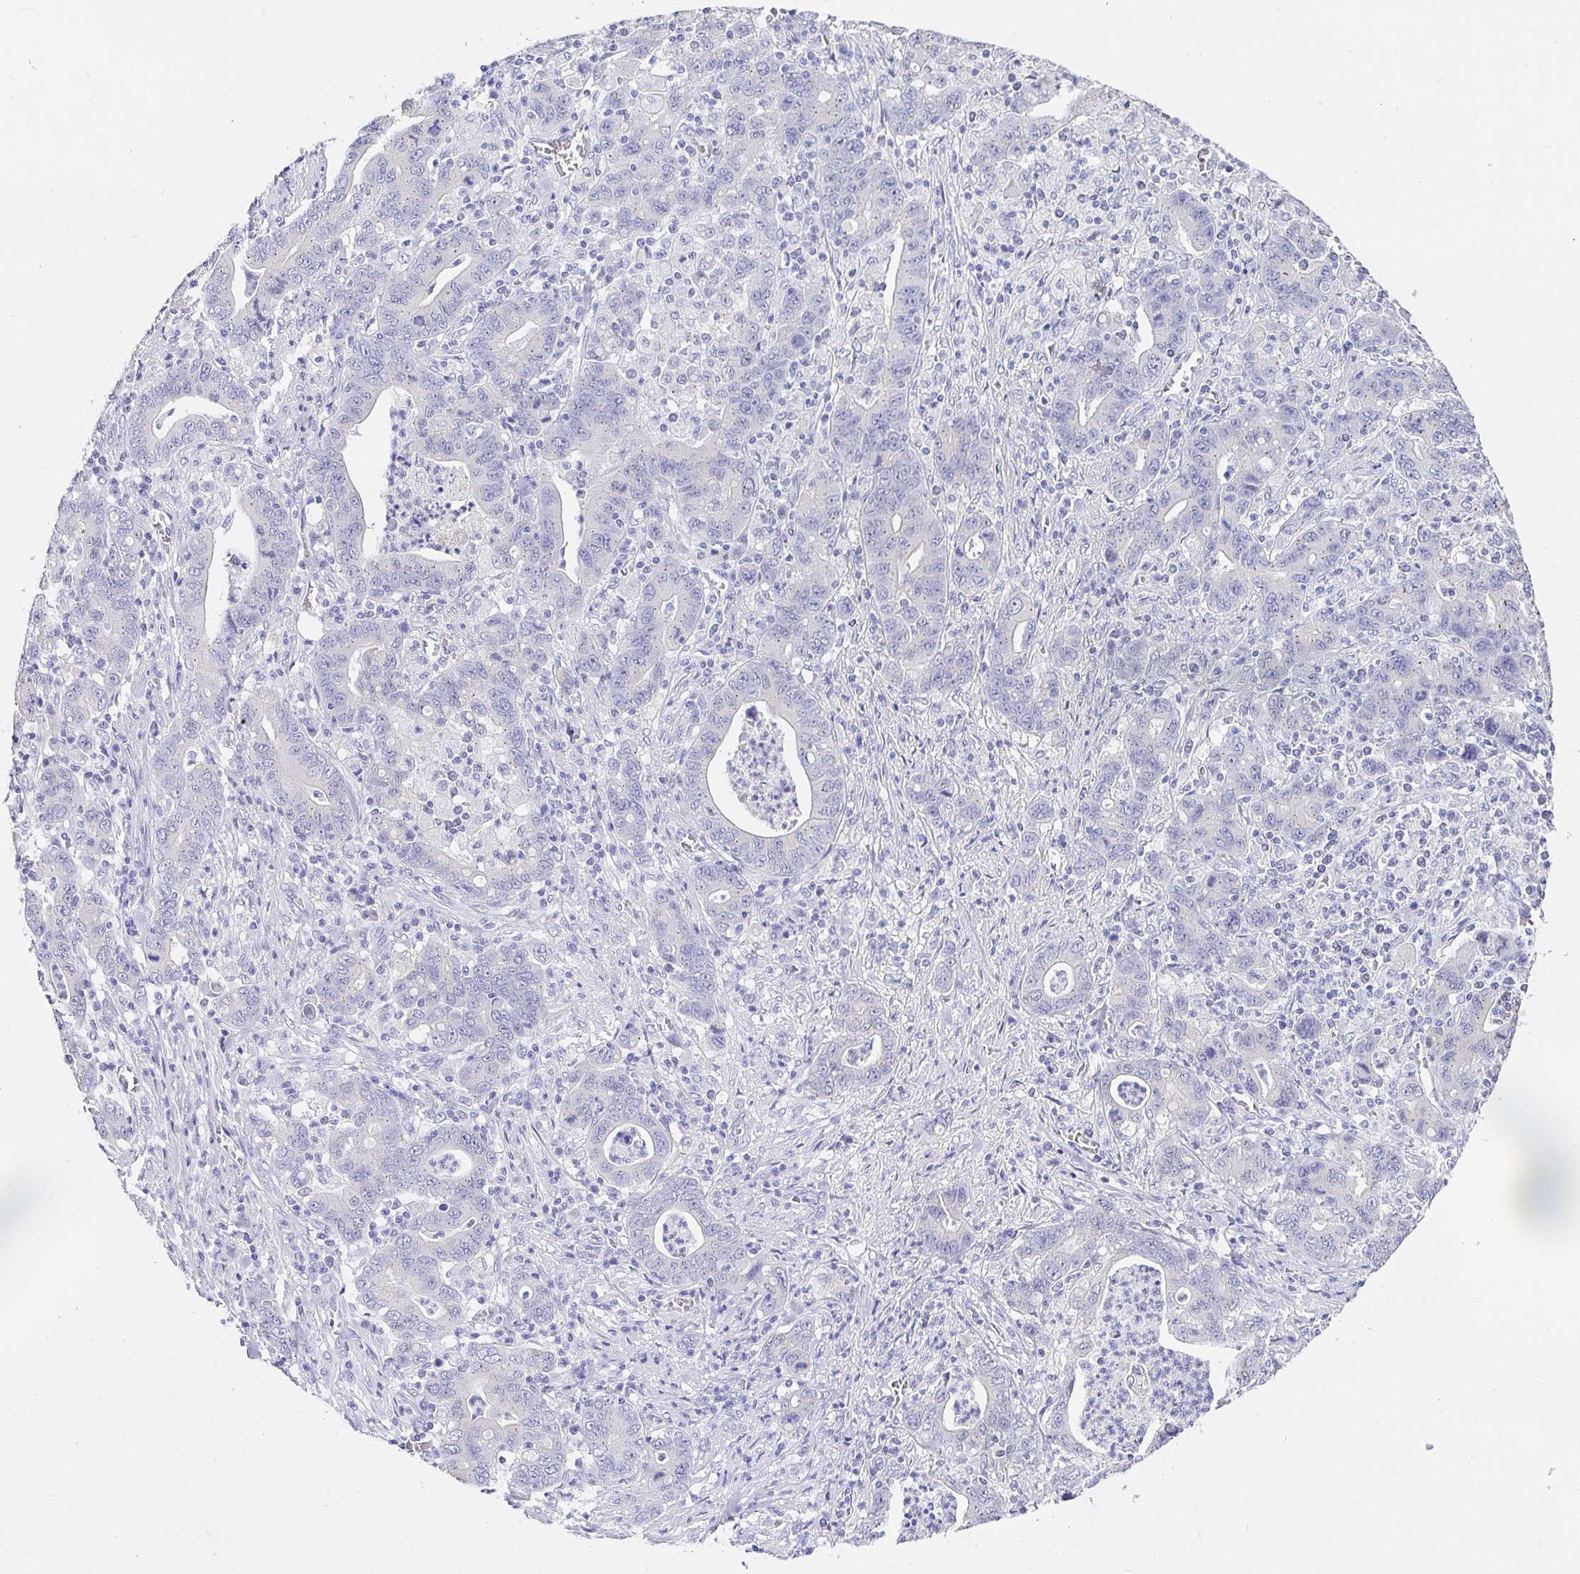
{"staining": {"intensity": "negative", "quantity": "none", "location": "none"}, "tissue": "stomach cancer", "cell_type": "Tumor cells", "image_type": "cancer", "snomed": [{"axis": "morphology", "description": "Adenocarcinoma, NOS"}, {"axis": "topography", "description": "Stomach, upper"}], "caption": "Adenocarcinoma (stomach) was stained to show a protein in brown. There is no significant staining in tumor cells. The staining was performed using DAB to visualize the protein expression in brown, while the nuclei were stained in blue with hematoxylin (Magnification: 20x).", "gene": "EZHIP", "patient": {"sex": "male", "age": 69}}